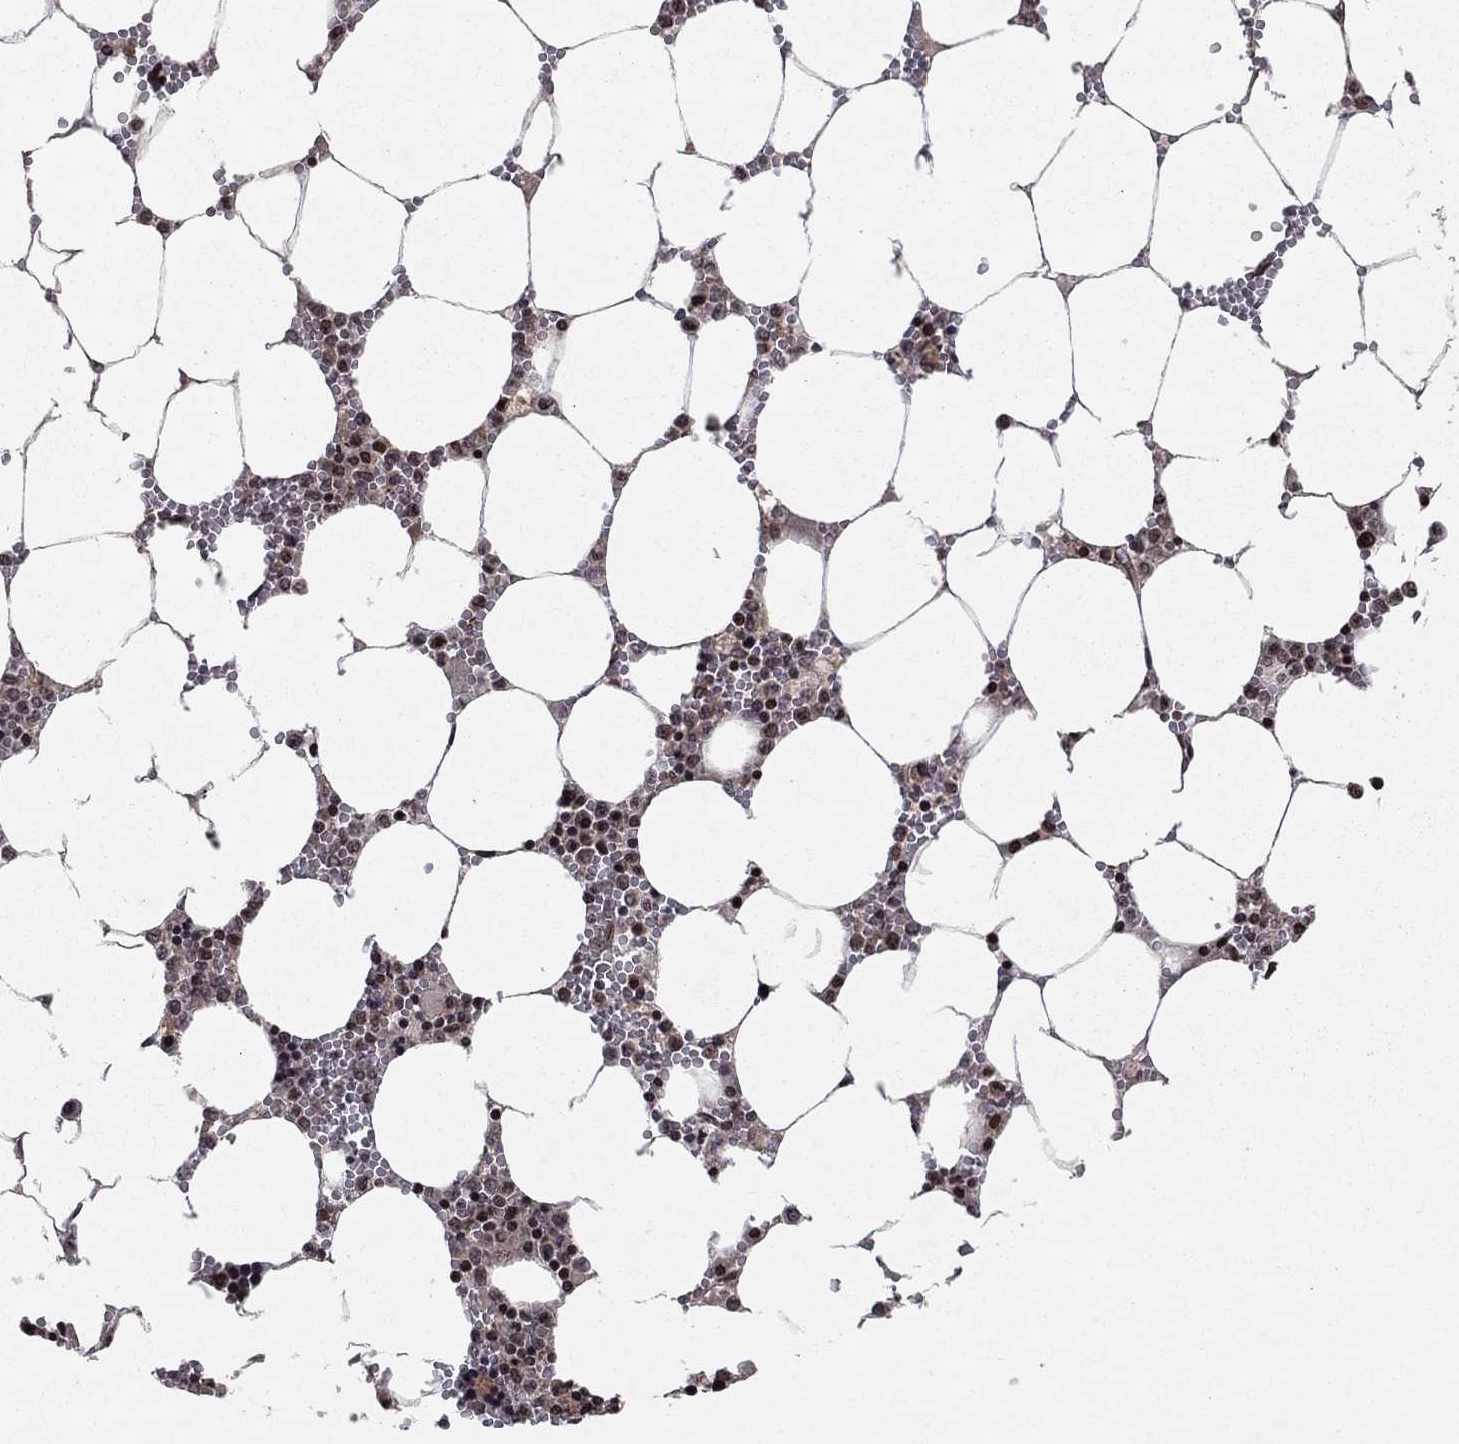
{"staining": {"intensity": "strong", "quantity": "<25%", "location": "nuclear"}, "tissue": "bone marrow", "cell_type": "Hematopoietic cells", "image_type": "normal", "snomed": [{"axis": "morphology", "description": "Normal tissue, NOS"}, {"axis": "topography", "description": "Bone marrow"}], "caption": "Immunohistochemistry (IHC) image of normal bone marrow stained for a protein (brown), which displays medium levels of strong nuclear positivity in about <25% of hematopoietic cells.", "gene": "SORBS1", "patient": {"sex": "female", "age": 64}}